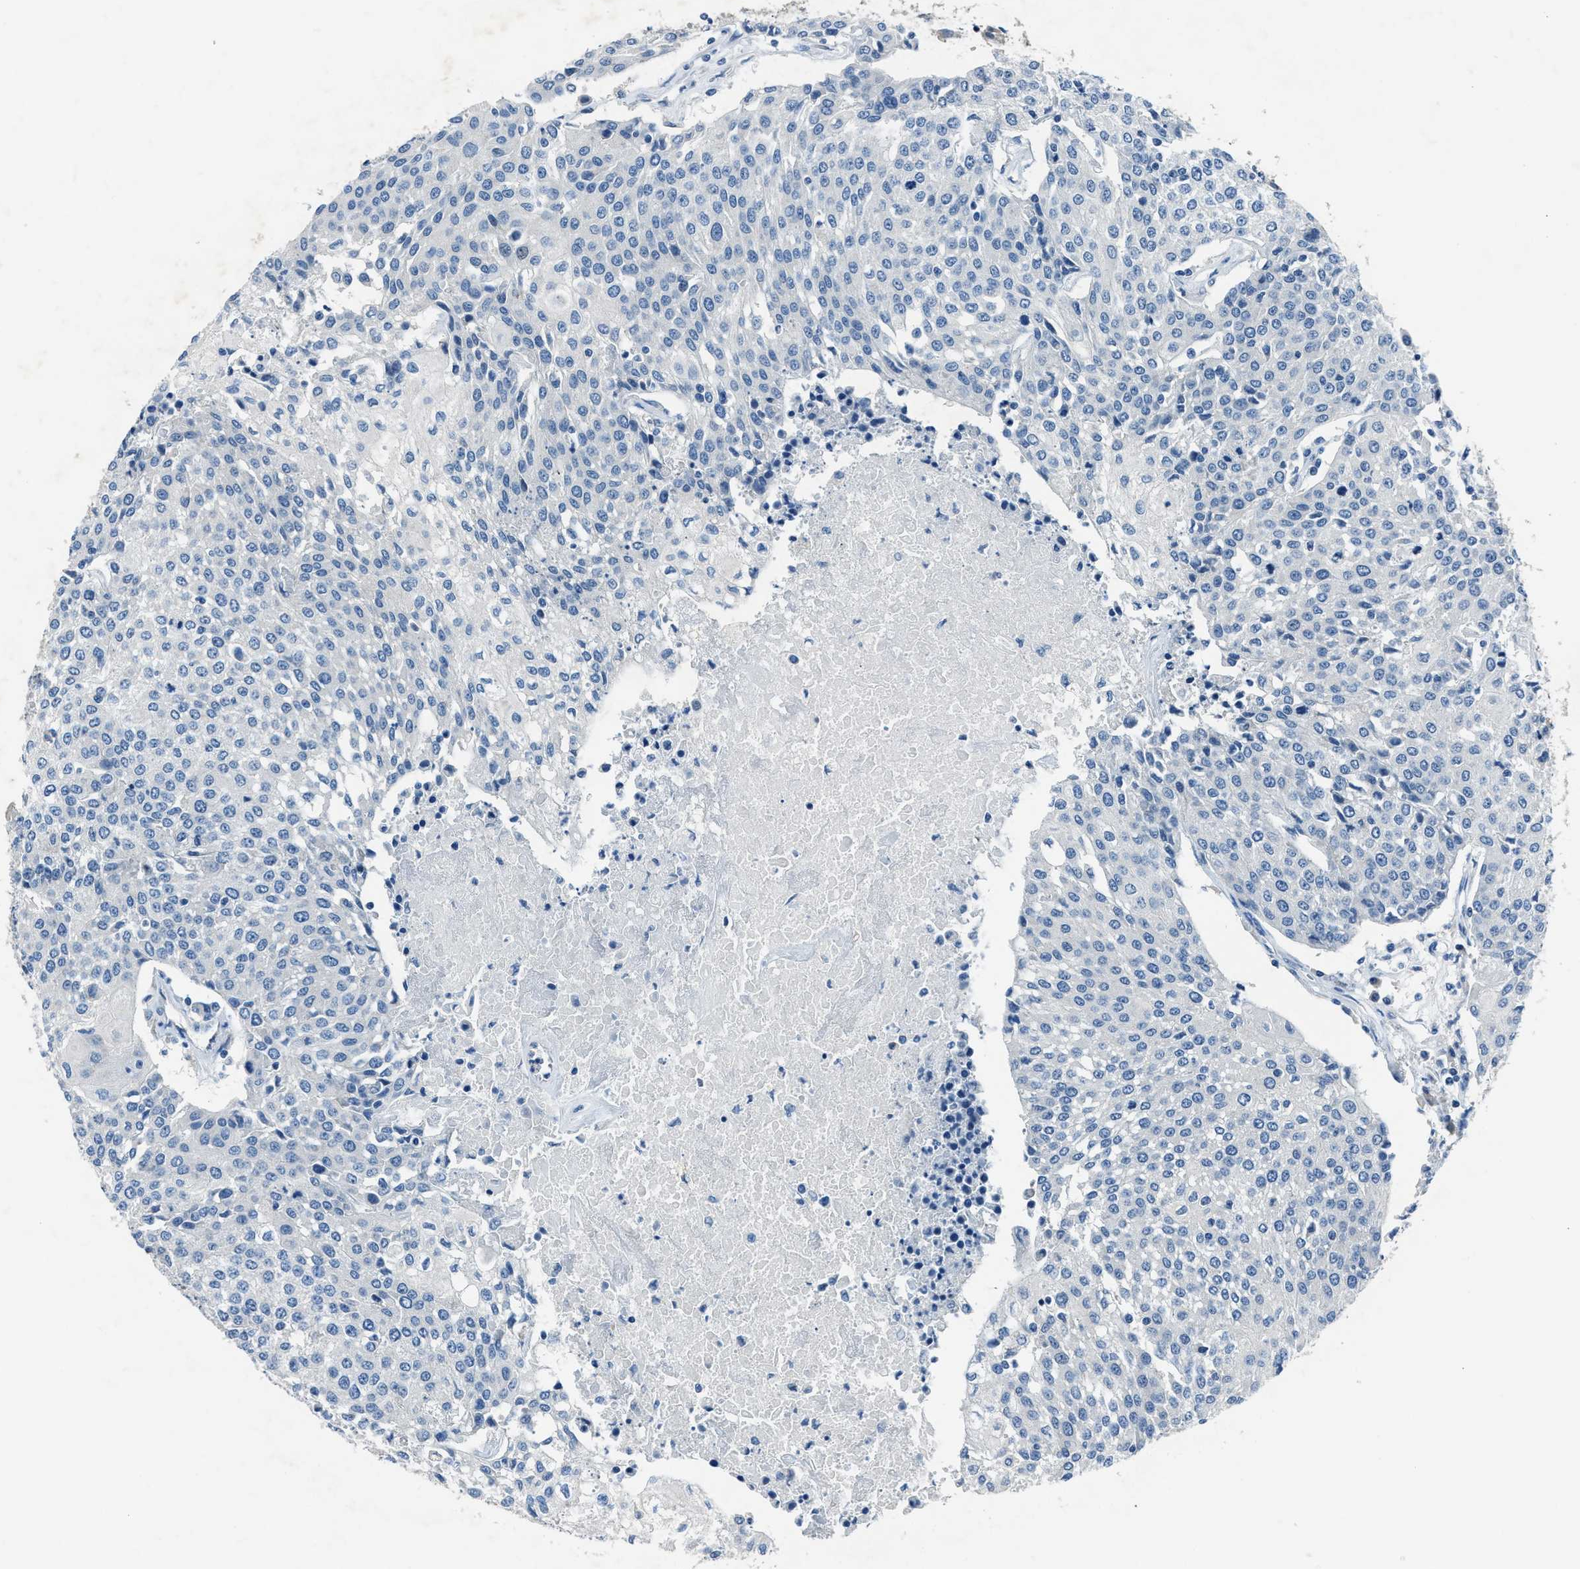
{"staining": {"intensity": "negative", "quantity": "none", "location": "none"}, "tissue": "urothelial cancer", "cell_type": "Tumor cells", "image_type": "cancer", "snomed": [{"axis": "morphology", "description": "Urothelial carcinoma, High grade"}, {"axis": "topography", "description": "Urinary bladder"}], "caption": "DAB (3,3'-diaminobenzidine) immunohistochemical staining of human urothelial cancer displays no significant positivity in tumor cells.", "gene": "ADAM2", "patient": {"sex": "female", "age": 85}}